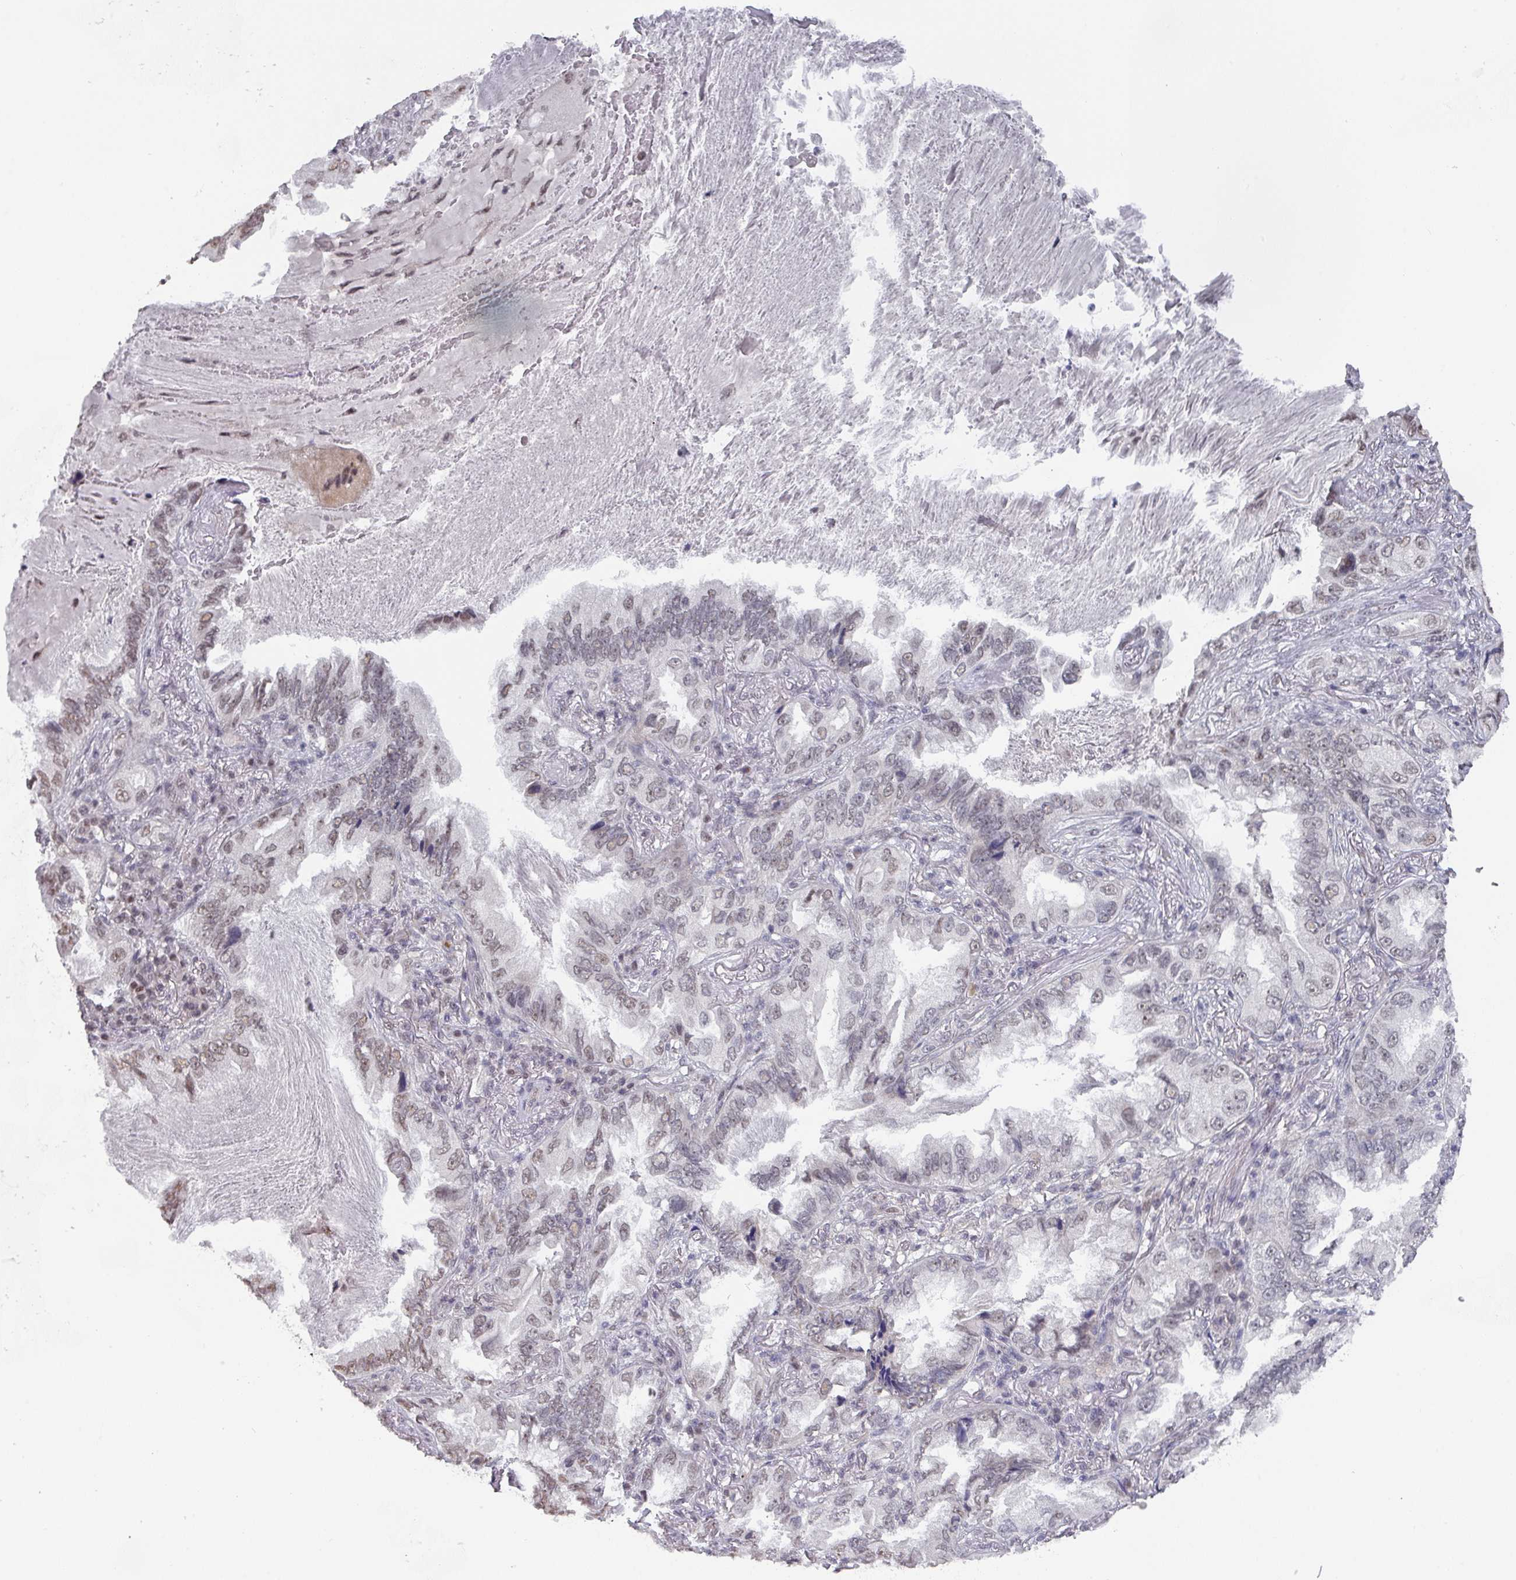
{"staining": {"intensity": "weak", "quantity": "25%-75%", "location": "nuclear"}, "tissue": "lung cancer", "cell_type": "Tumor cells", "image_type": "cancer", "snomed": [{"axis": "morphology", "description": "Adenocarcinoma, NOS"}, {"axis": "topography", "description": "Lung"}], "caption": "There is low levels of weak nuclear expression in tumor cells of lung adenocarcinoma, as demonstrated by immunohistochemical staining (brown color).", "gene": "ZNF654", "patient": {"sex": "female", "age": 69}}